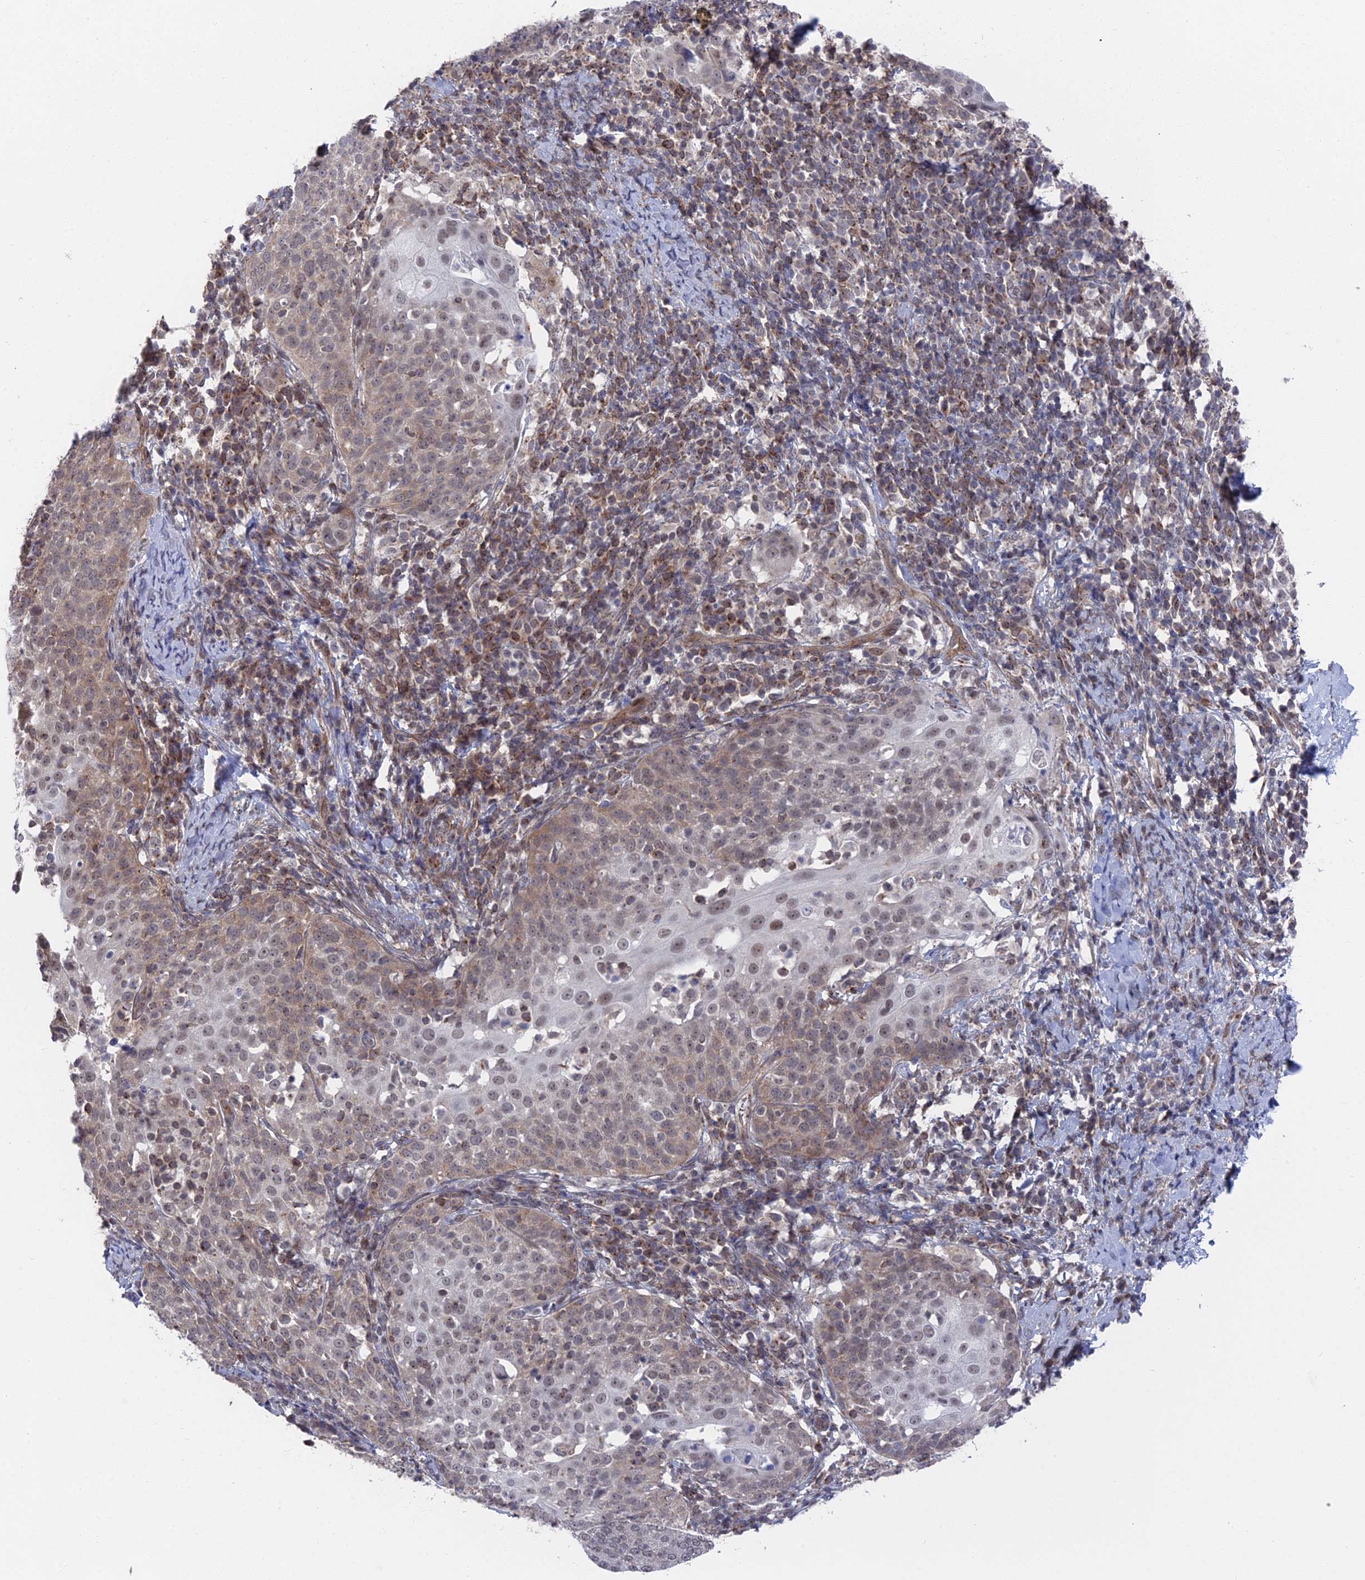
{"staining": {"intensity": "weak", "quantity": ">75%", "location": "cytoplasmic/membranous,nuclear"}, "tissue": "cervical cancer", "cell_type": "Tumor cells", "image_type": "cancer", "snomed": [{"axis": "morphology", "description": "Squamous cell carcinoma, NOS"}, {"axis": "topography", "description": "Cervix"}], "caption": "Weak cytoplasmic/membranous and nuclear protein staining is appreciated in about >75% of tumor cells in cervical squamous cell carcinoma.", "gene": "FHIP2A", "patient": {"sex": "female", "age": 57}}